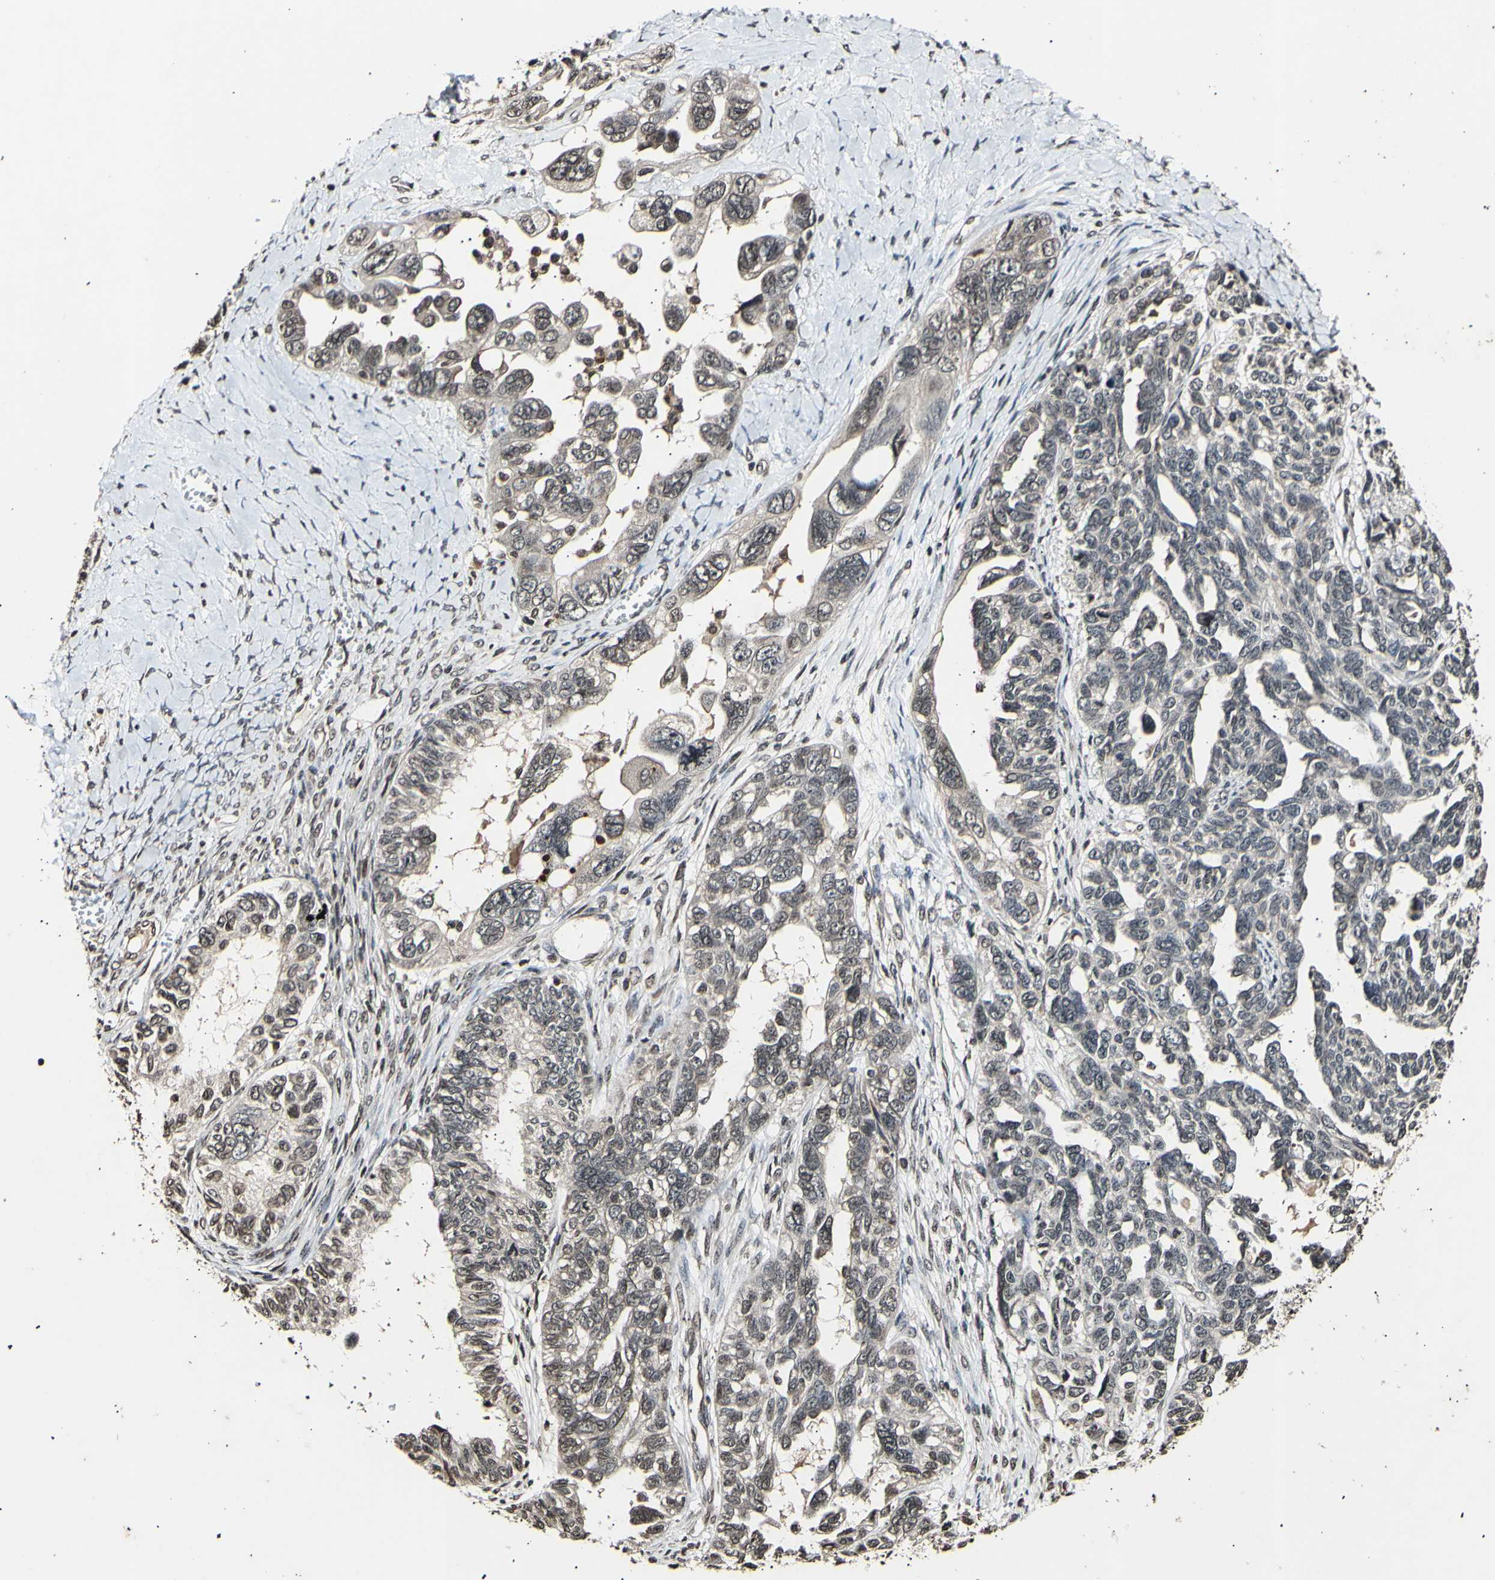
{"staining": {"intensity": "weak", "quantity": "<25%", "location": "cytoplasmic/membranous,nuclear"}, "tissue": "ovarian cancer", "cell_type": "Tumor cells", "image_type": "cancer", "snomed": [{"axis": "morphology", "description": "Cystadenocarcinoma, serous, NOS"}, {"axis": "topography", "description": "Ovary"}], "caption": "There is no significant positivity in tumor cells of serous cystadenocarcinoma (ovarian).", "gene": "ANAPC7", "patient": {"sex": "female", "age": 79}}